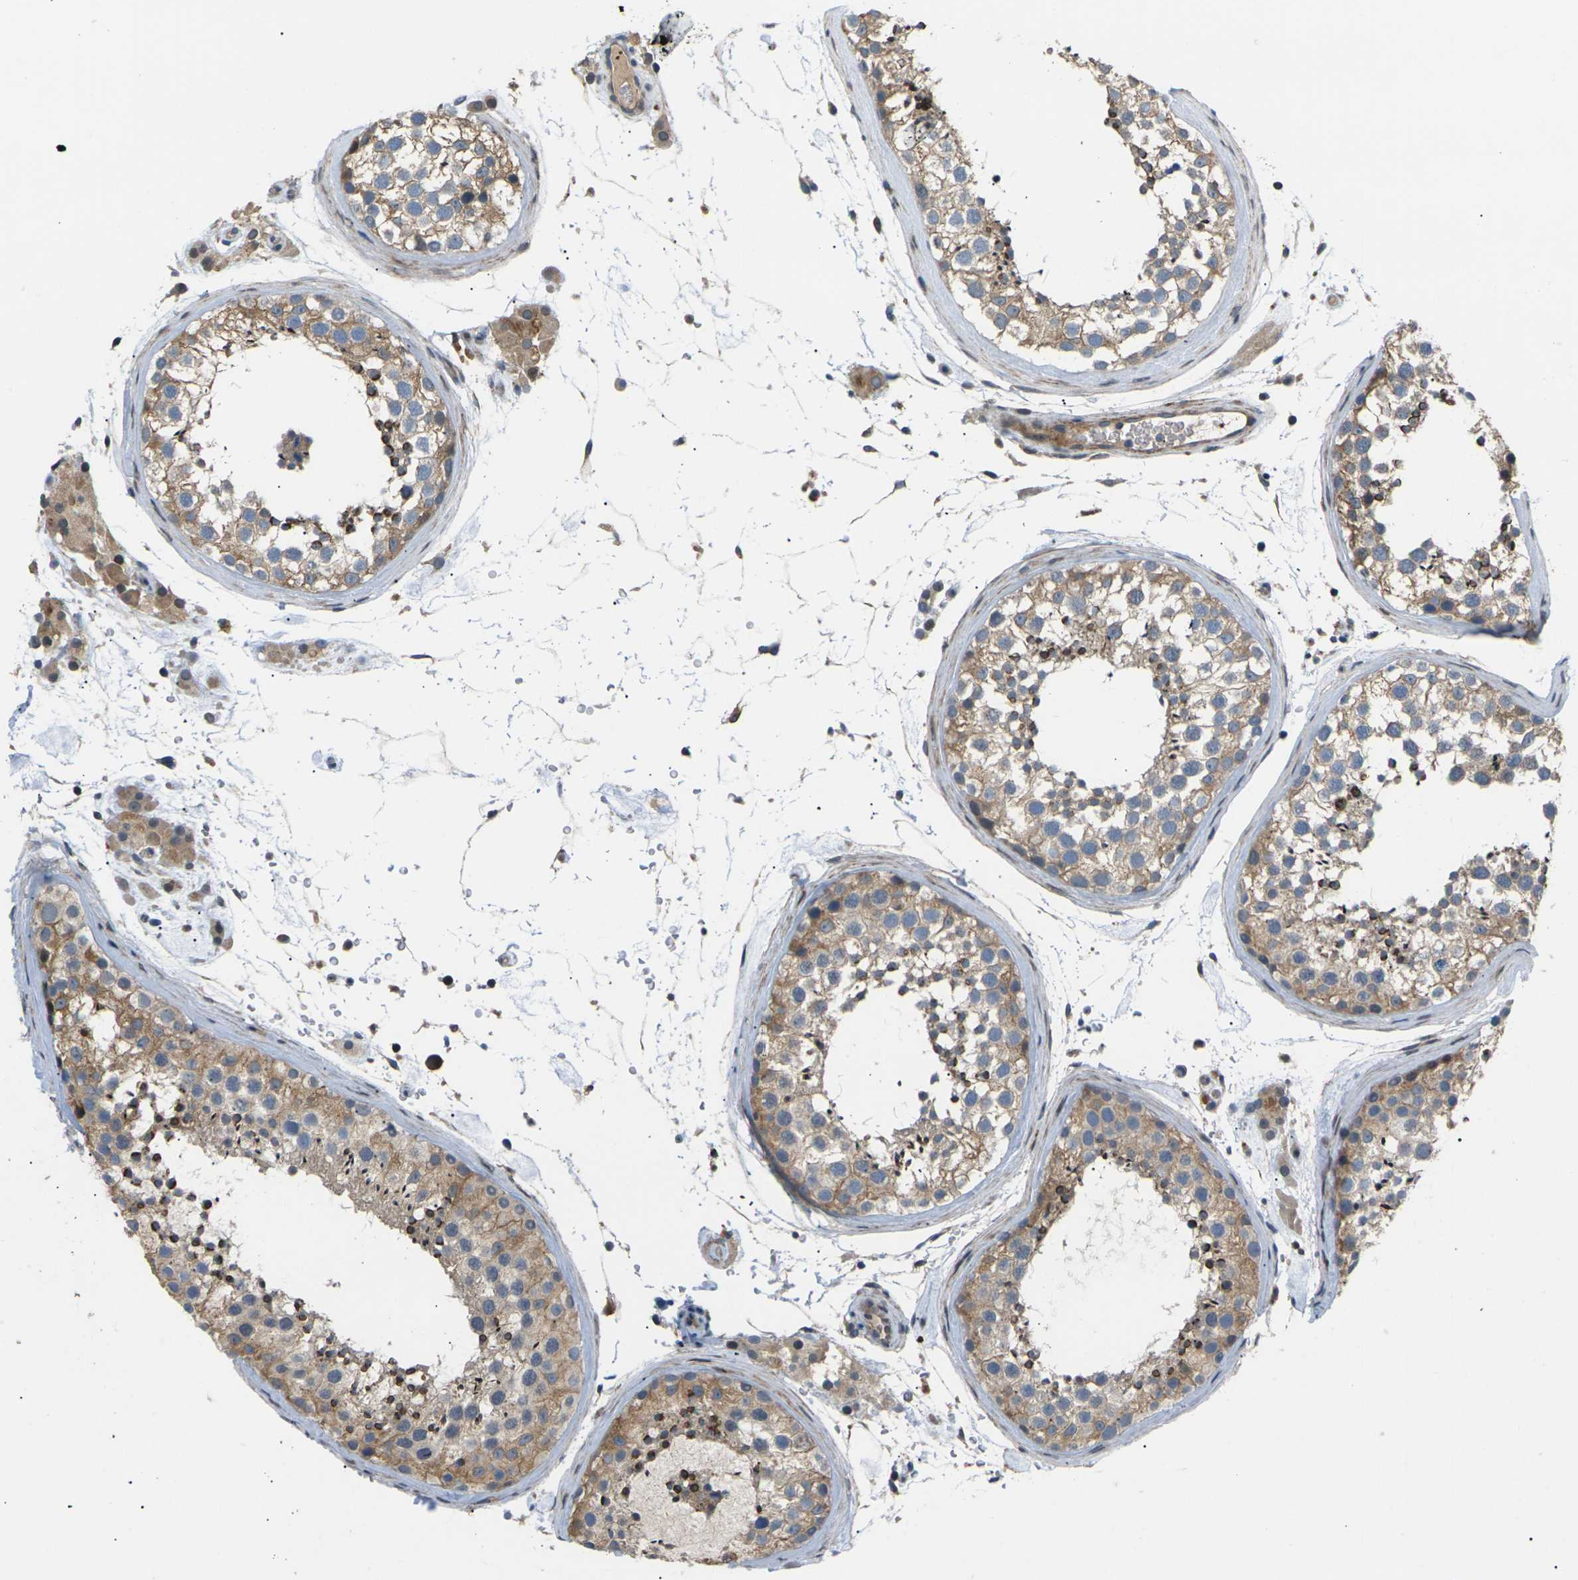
{"staining": {"intensity": "moderate", "quantity": ">75%", "location": "cytoplasmic/membranous"}, "tissue": "testis", "cell_type": "Cells in seminiferous ducts", "image_type": "normal", "snomed": [{"axis": "morphology", "description": "Normal tissue, NOS"}, {"axis": "topography", "description": "Testis"}], "caption": "Protein staining shows moderate cytoplasmic/membranous staining in about >75% of cells in seminiferous ducts in benign testis.", "gene": "RPS6KA3", "patient": {"sex": "male", "age": 46}}